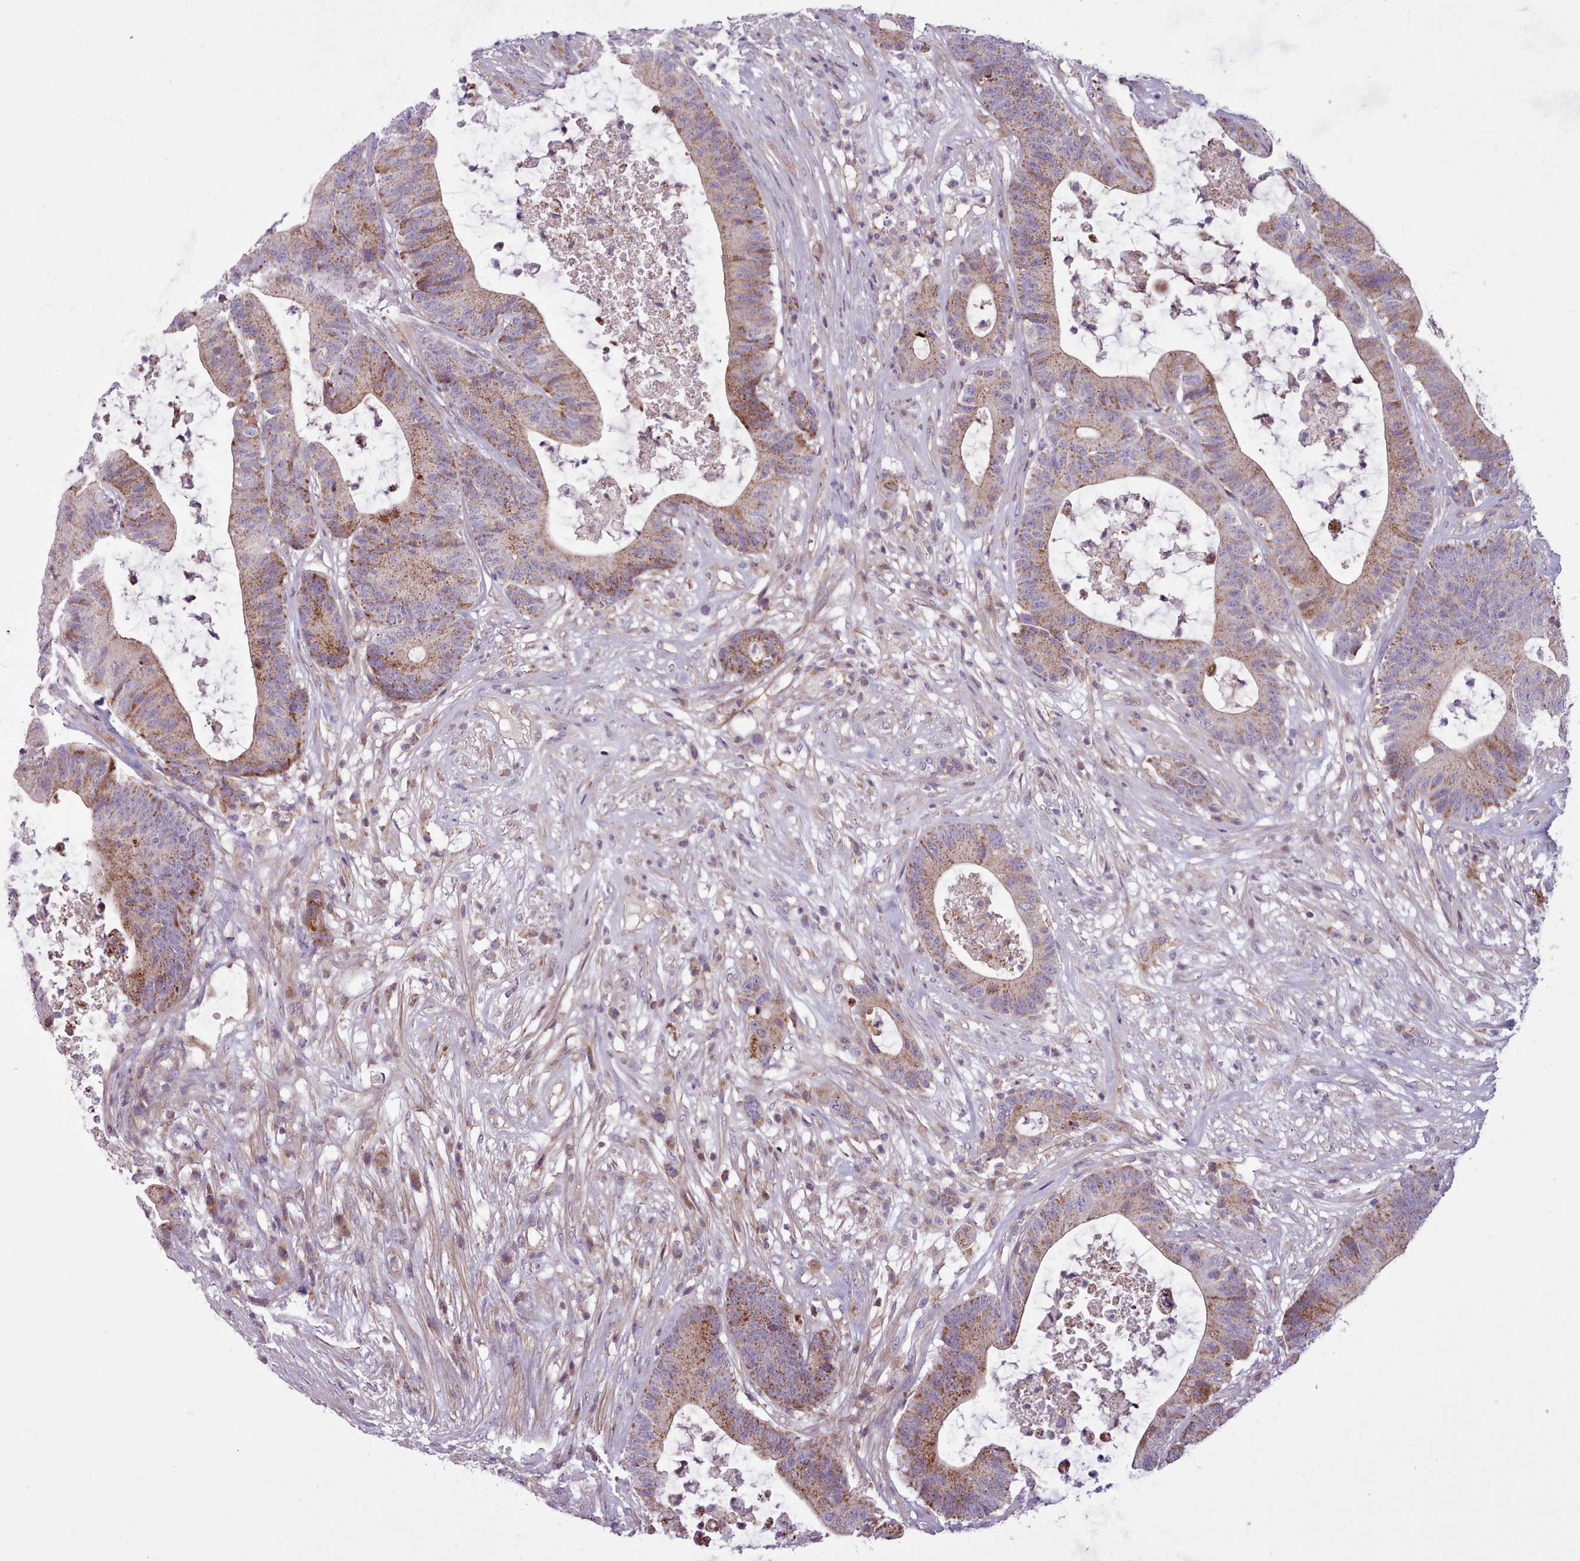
{"staining": {"intensity": "moderate", "quantity": "25%-75%", "location": "cytoplasmic/membranous"}, "tissue": "colorectal cancer", "cell_type": "Tumor cells", "image_type": "cancer", "snomed": [{"axis": "morphology", "description": "Adenocarcinoma, NOS"}, {"axis": "topography", "description": "Colon"}], "caption": "Immunohistochemistry staining of colorectal cancer, which demonstrates medium levels of moderate cytoplasmic/membranous staining in about 25%-75% of tumor cells indicating moderate cytoplasmic/membranous protein expression. The staining was performed using DAB (brown) for protein detection and nuclei were counterstained in hematoxylin (blue).", "gene": "TENT4B", "patient": {"sex": "female", "age": 84}}